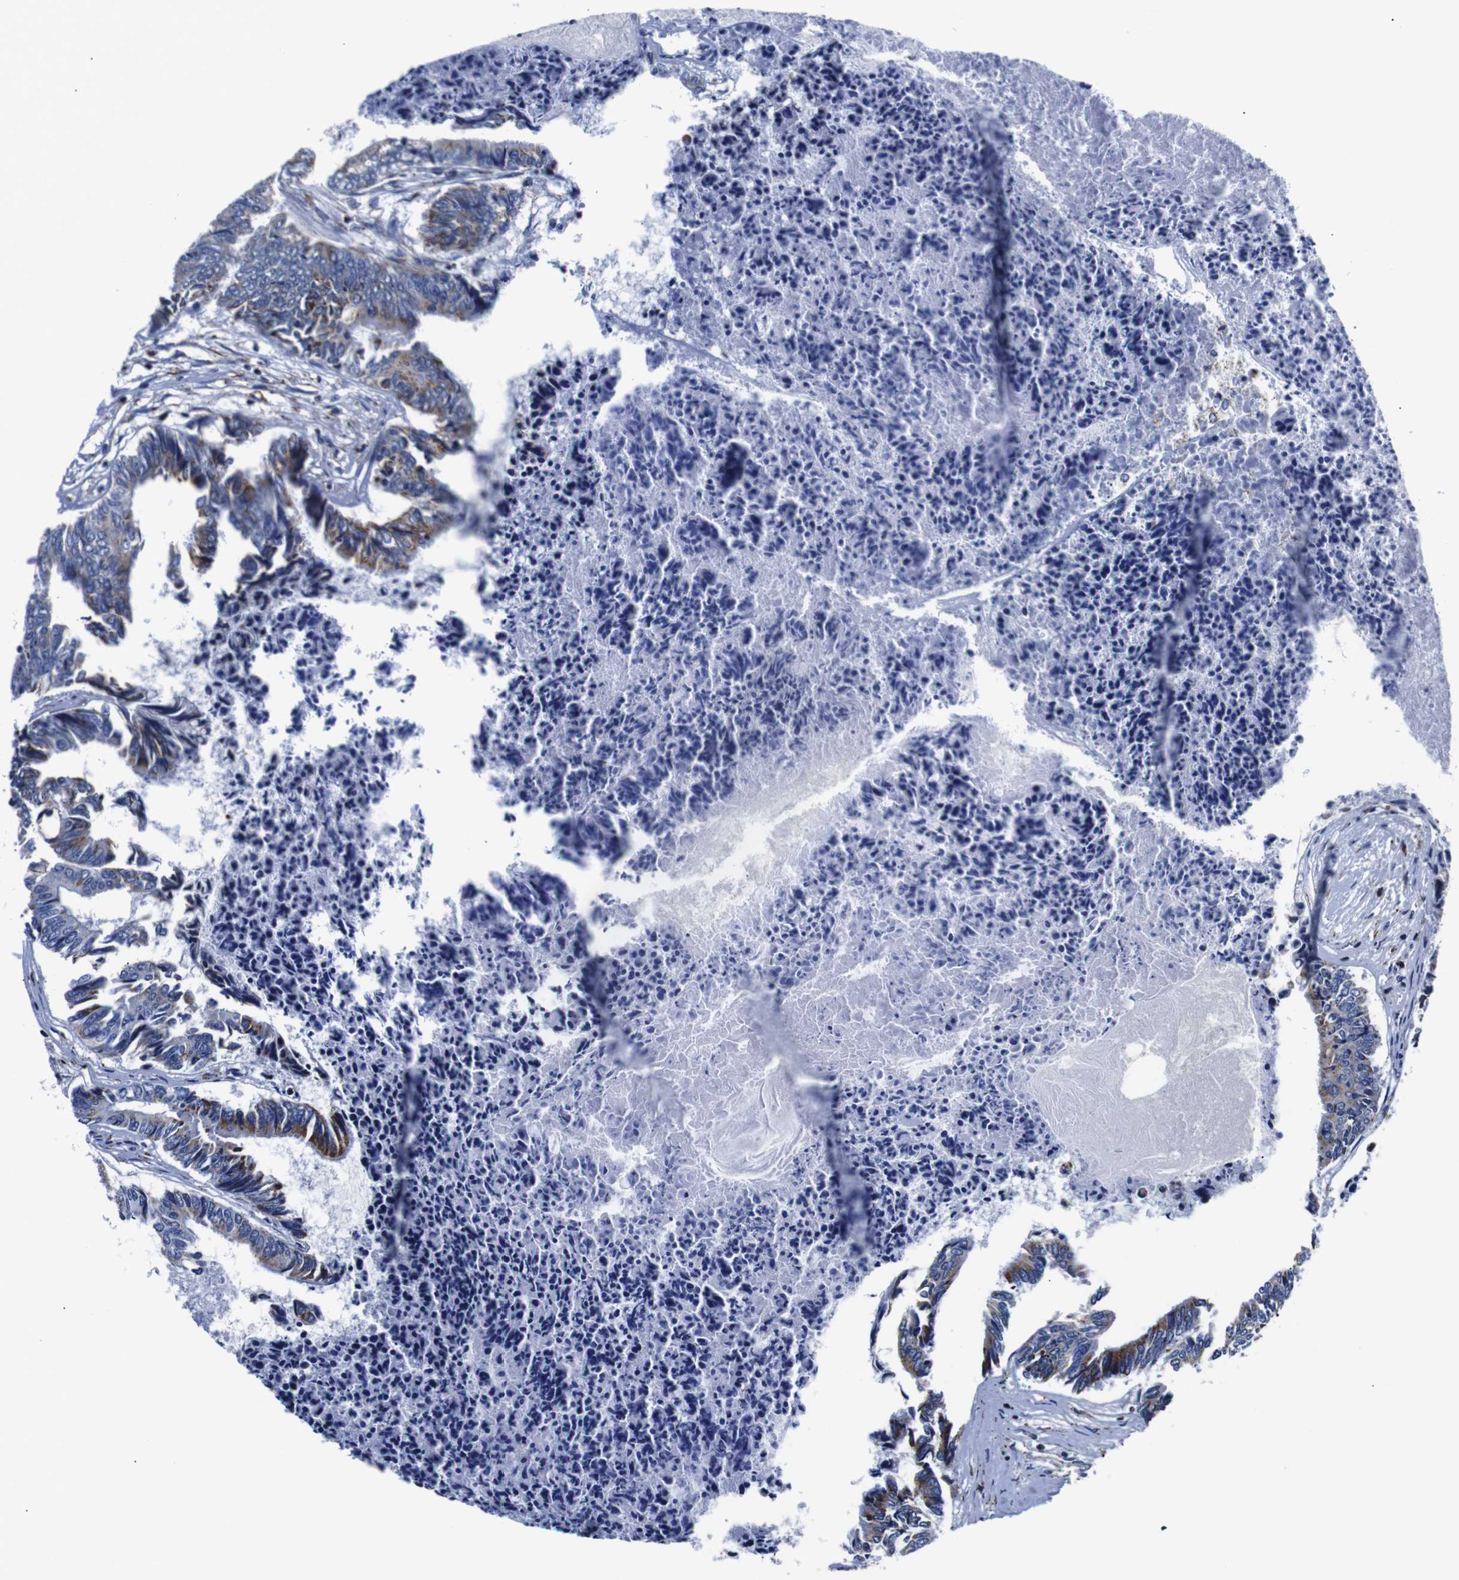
{"staining": {"intensity": "moderate", "quantity": "25%-75%", "location": "cytoplasmic/membranous"}, "tissue": "colorectal cancer", "cell_type": "Tumor cells", "image_type": "cancer", "snomed": [{"axis": "morphology", "description": "Adenocarcinoma, NOS"}, {"axis": "topography", "description": "Rectum"}], "caption": "Immunohistochemical staining of colorectal cancer (adenocarcinoma) reveals medium levels of moderate cytoplasmic/membranous expression in approximately 25%-75% of tumor cells.", "gene": "FKBP9", "patient": {"sex": "male", "age": 63}}